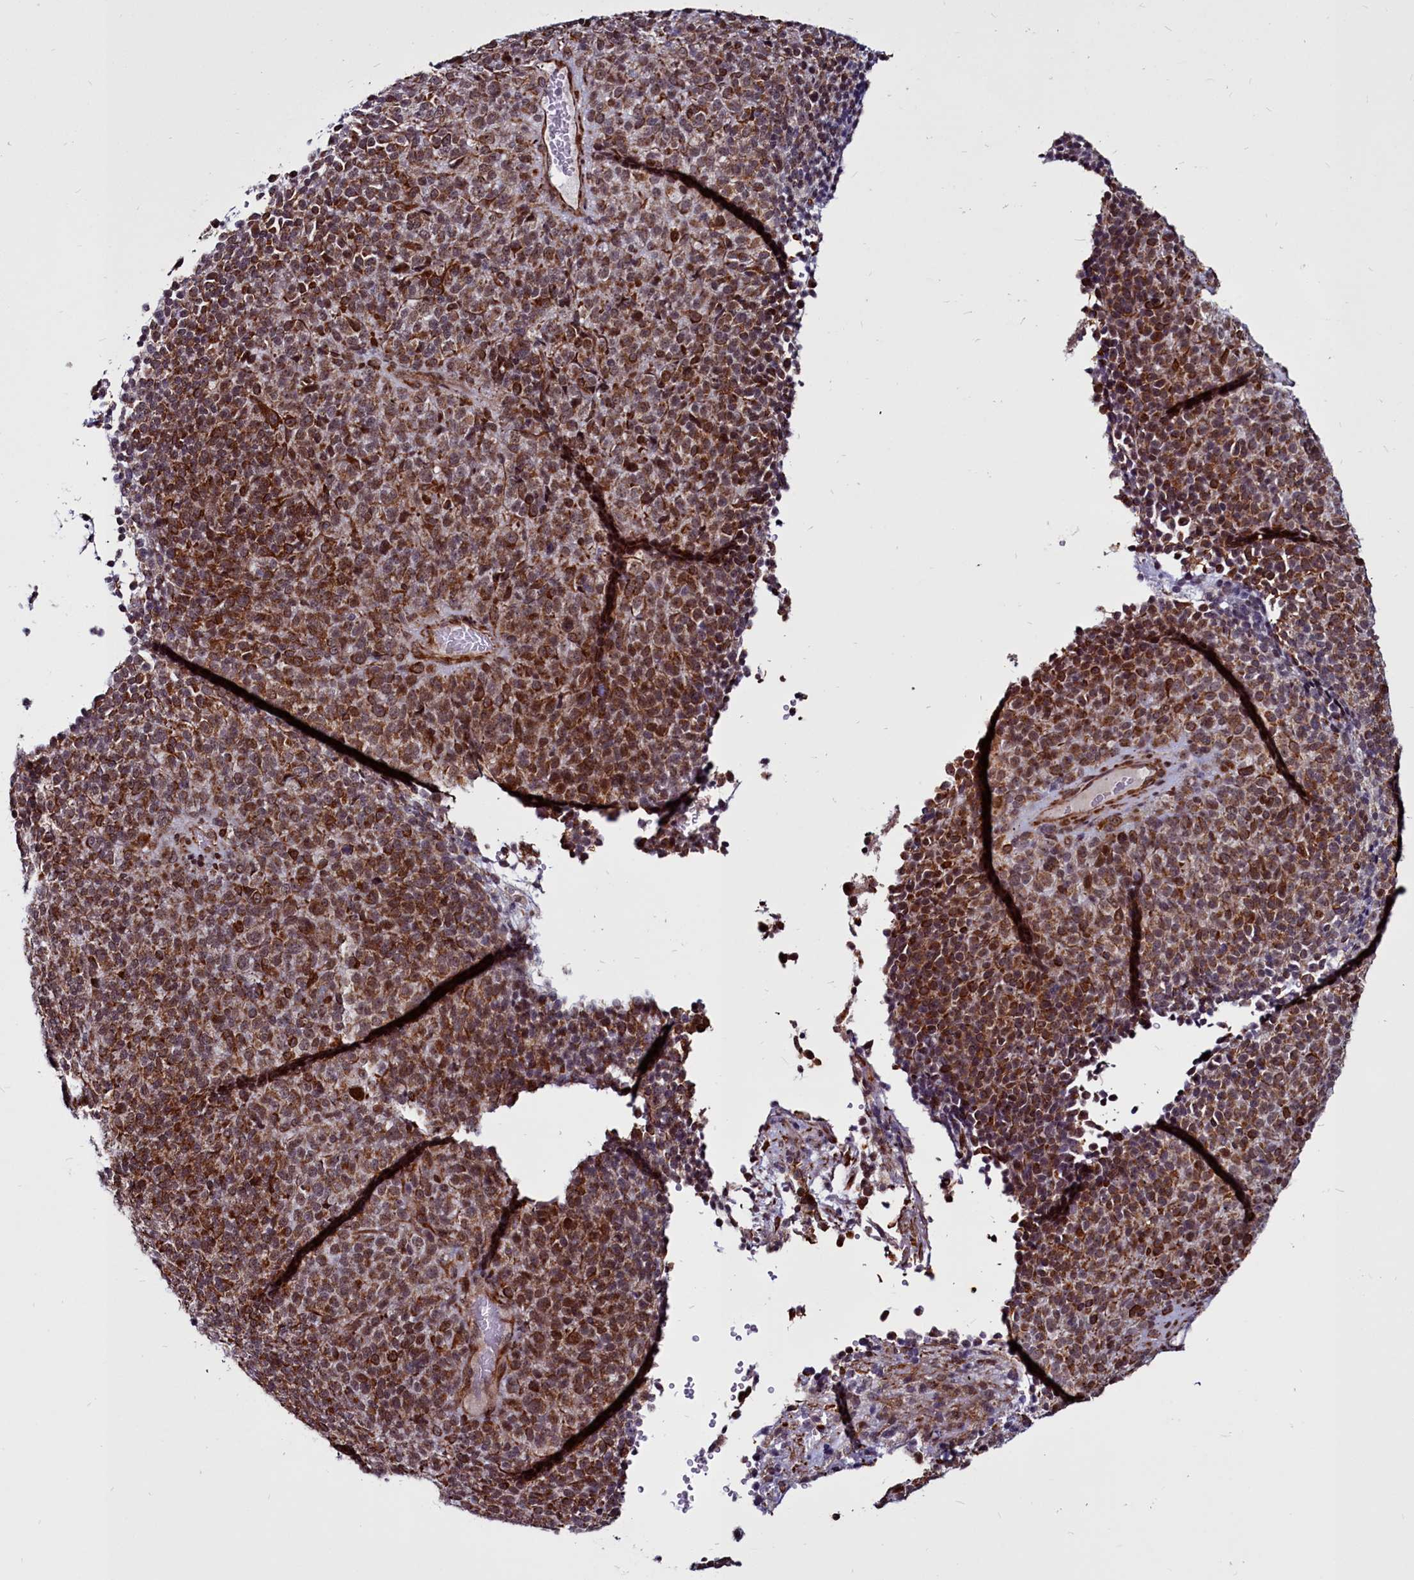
{"staining": {"intensity": "moderate", "quantity": ">75%", "location": "cytoplasmic/membranous"}, "tissue": "melanoma", "cell_type": "Tumor cells", "image_type": "cancer", "snomed": [{"axis": "morphology", "description": "Malignant melanoma, Metastatic site"}, {"axis": "topography", "description": "Brain"}], "caption": "Immunohistochemical staining of malignant melanoma (metastatic site) reveals moderate cytoplasmic/membranous protein positivity in about >75% of tumor cells.", "gene": "CLK3", "patient": {"sex": "female", "age": 56}}